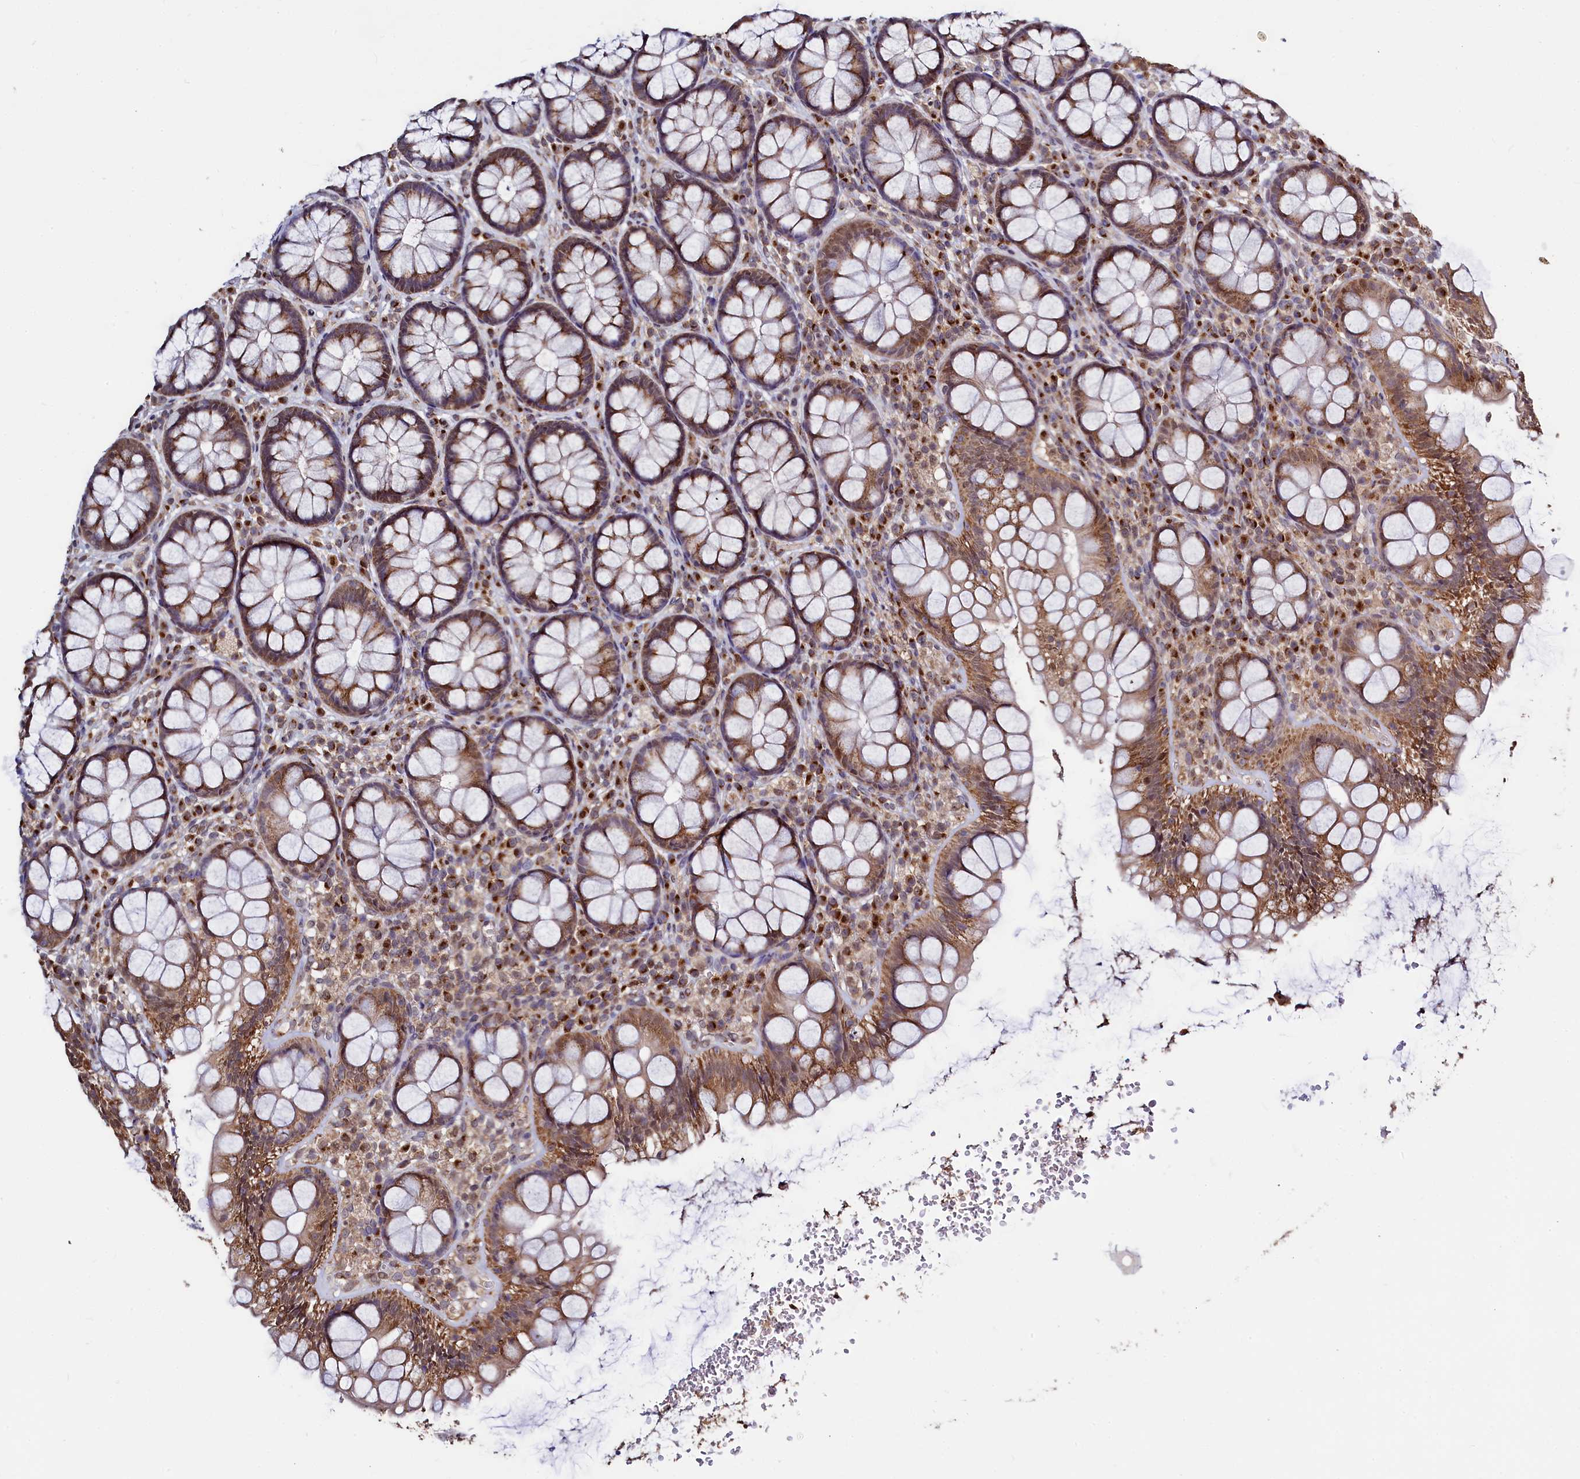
{"staining": {"intensity": "moderate", "quantity": ">75%", "location": "cytoplasmic/membranous"}, "tissue": "rectum", "cell_type": "Glandular cells", "image_type": "normal", "snomed": [{"axis": "morphology", "description": "Normal tissue, NOS"}, {"axis": "topography", "description": "Rectum"}], "caption": "An image of human rectum stained for a protein shows moderate cytoplasmic/membranous brown staining in glandular cells. The staining was performed using DAB (3,3'-diaminobenzidine) to visualize the protein expression in brown, while the nuclei were stained in blue with hematoxylin (Magnification: 20x).", "gene": "SEC24C", "patient": {"sex": "male", "age": 83}}